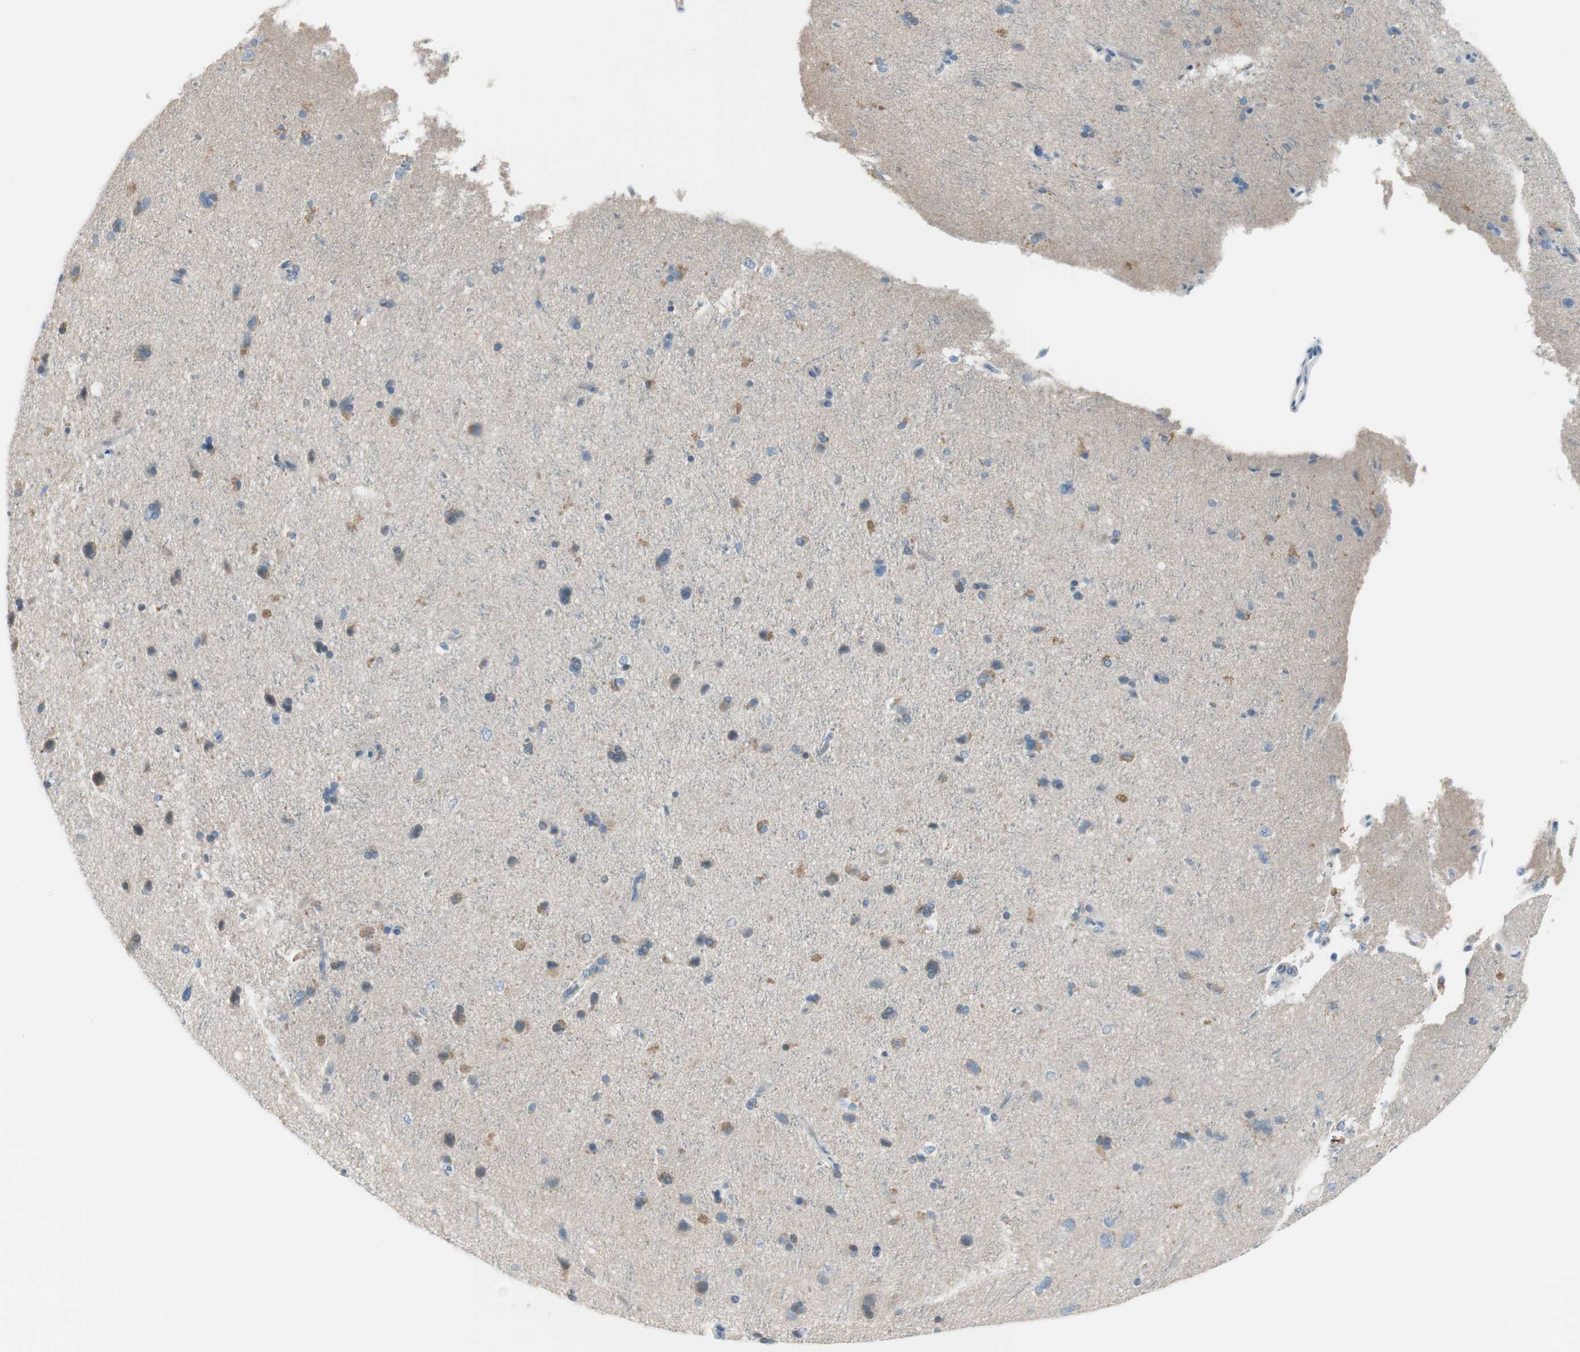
{"staining": {"intensity": "negative", "quantity": "none", "location": "none"}, "tissue": "cerebral cortex", "cell_type": "Endothelial cells", "image_type": "normal", "snomed": [{"axis": "morphology", "description": "Normal tissue, NOS"}, {"axis": "topography", "description": "Cerebral cortex"}], "caption": "Endothelial cells are negative for brown protein staining in normal cerebral cortex. (Stains: DAB (3,3'-diaminobenzidine) immunohistochemistry (IHC) with hematoxylin counter stain, Microscopy: brightfield microscopy at high magnification).", "gene": "DLG4", "patient": {"sex": "male", "age": 62}}